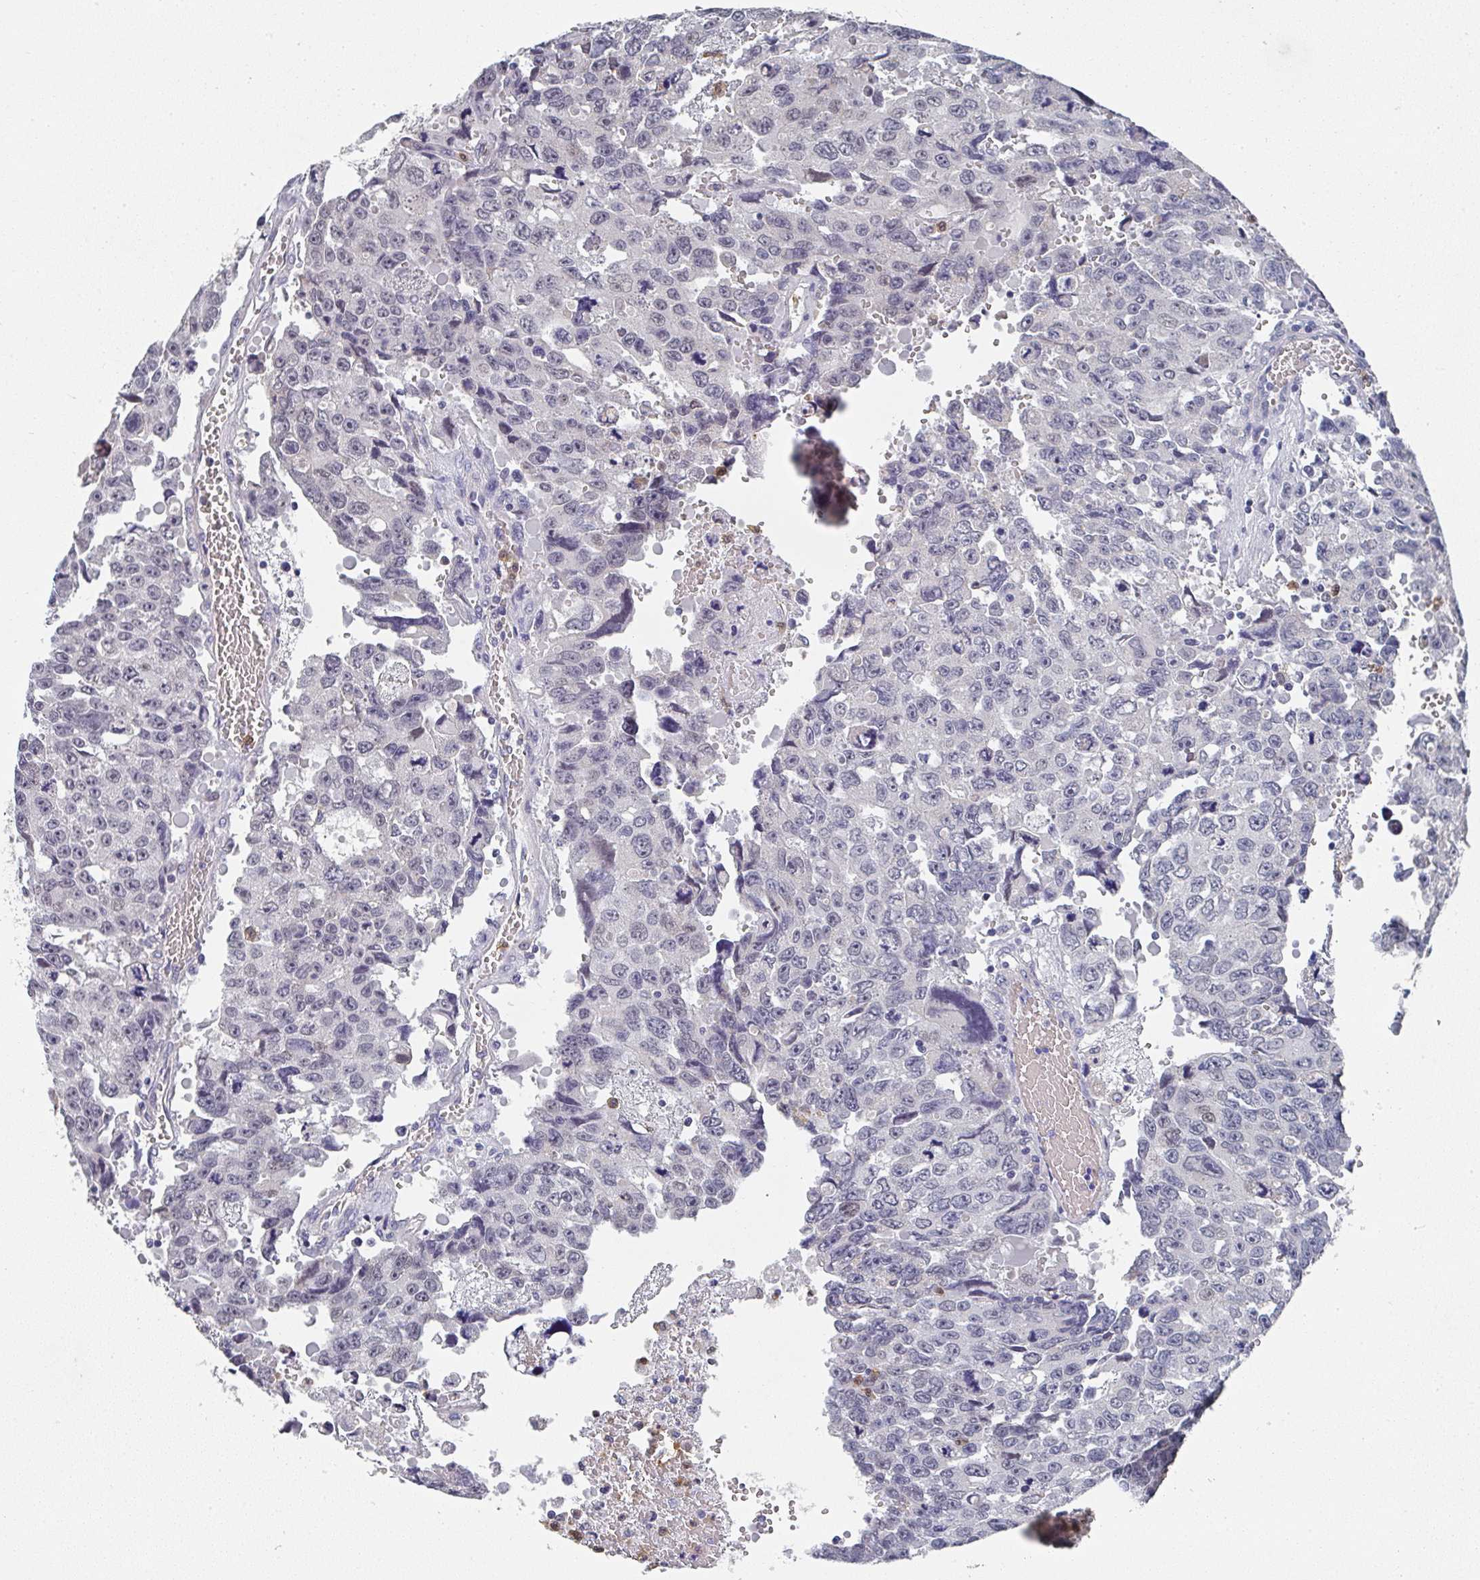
{"staining": {"intensity": "weak", "quantity": "<25%", "location": "nuclear"}, "tissue": "testis cancer", "cell_type": "Tumor cells", "image_type": "cancer", "snomed": [{"axis": "morphology", "description": "Seminoma, NOS"}, {"axis": "topography", "description": "Testis"}], "caption": "This photomicrograph is of testis seminoma stained with immunohistochemistry to label a protein in brown with the nuclei are counter-stained blue. There is no expression in tumor cells.", "gene": "NCF1", "patient": {"sex": "male", "age": 26}}